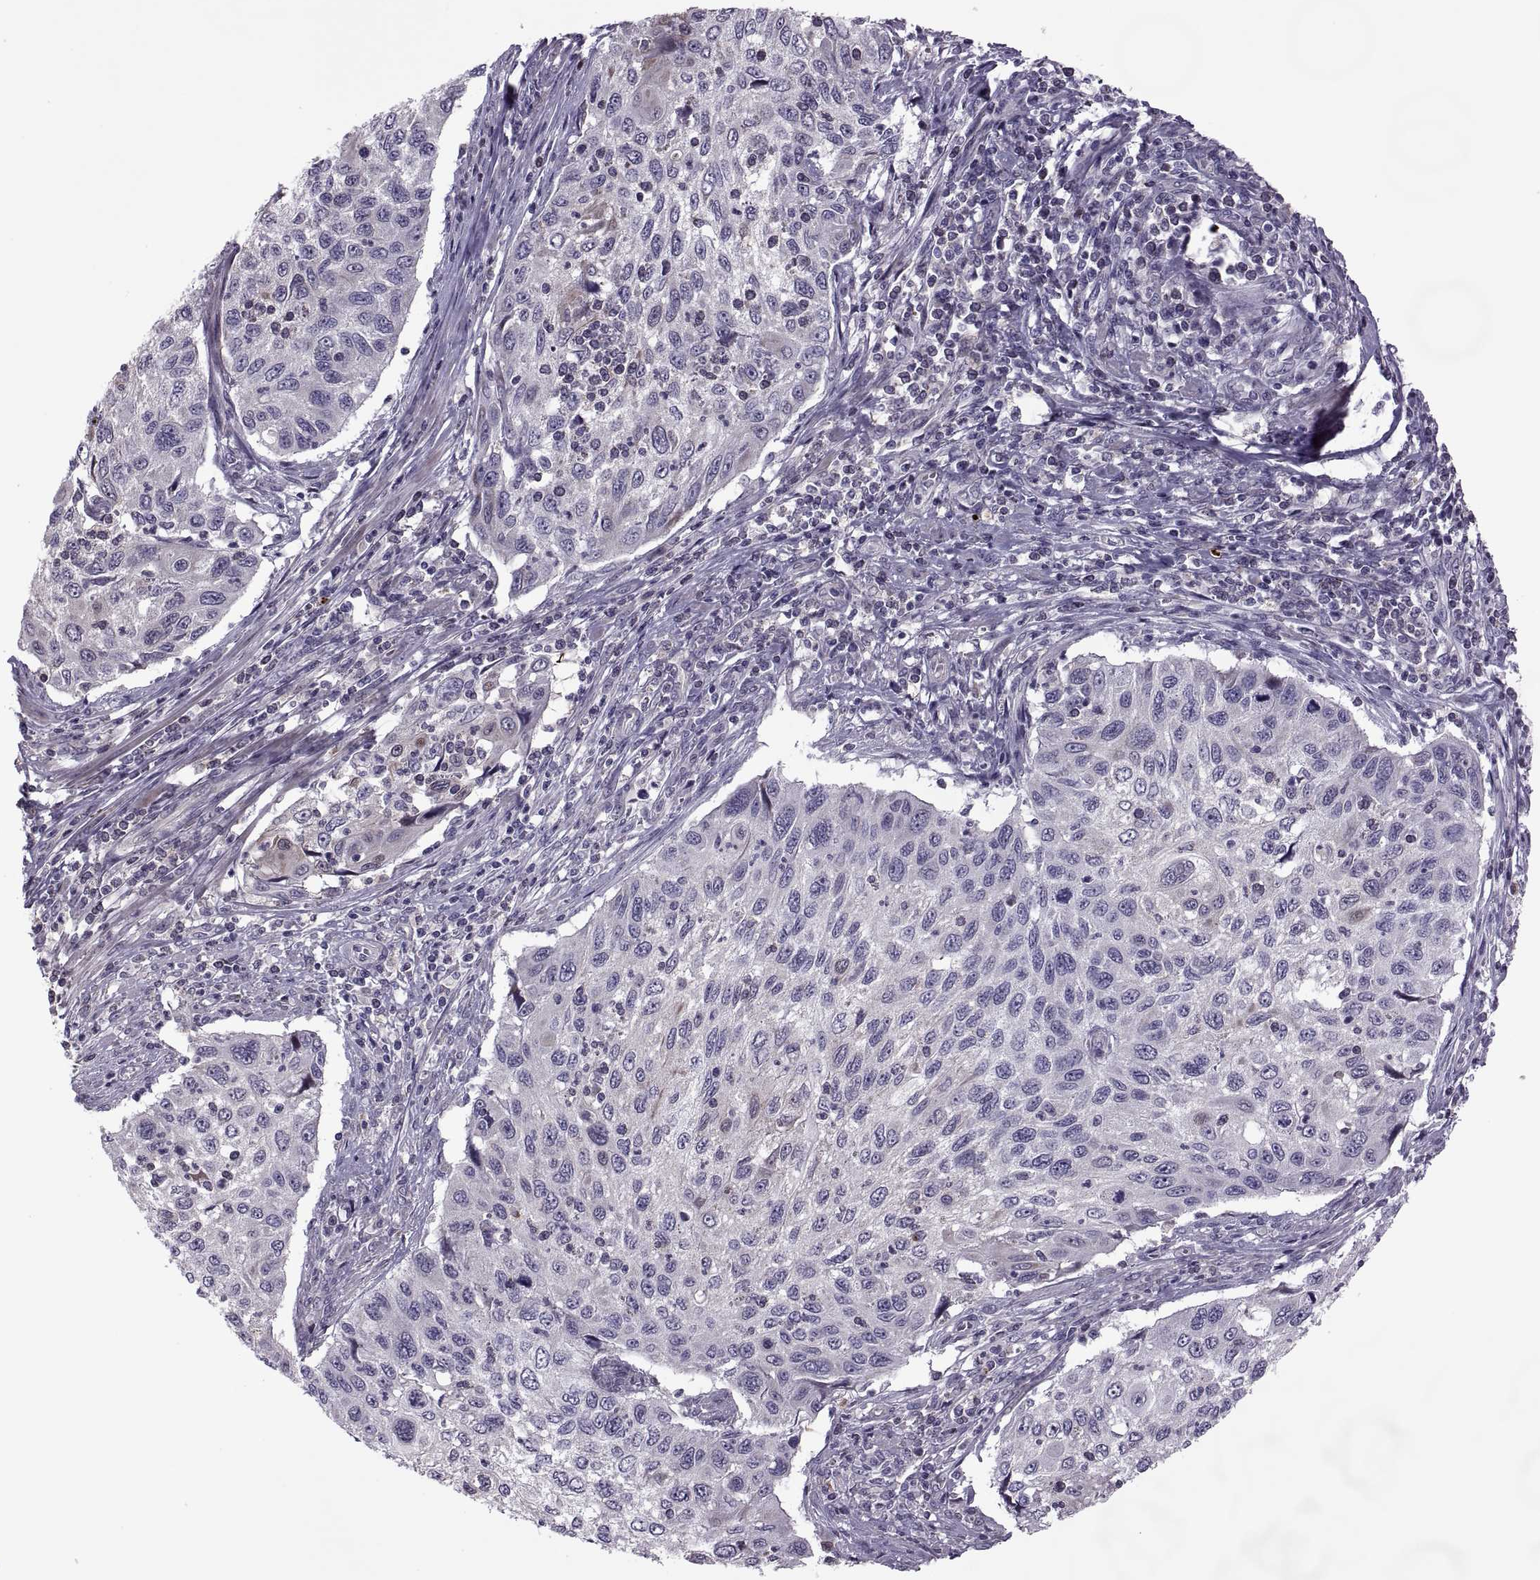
{"staining": {"intensity": "negative", "quantity": "none", "location": "none"}, "tissue": "cervical cancer", "cell_type": "Tumor cells", "image_type": "cancer", "snomed": [{"axis": "morphology", "description": "Squamous cell carcinoma, NOS"}, {"axis": "topography", "description": "Cervix"}], "caption": "Tumor cells are negative for protein expression in human cervical cancer (squamous cell carcinoma).", "gene": "ODF3", "patient": {"sex": "female", "age": 70}}